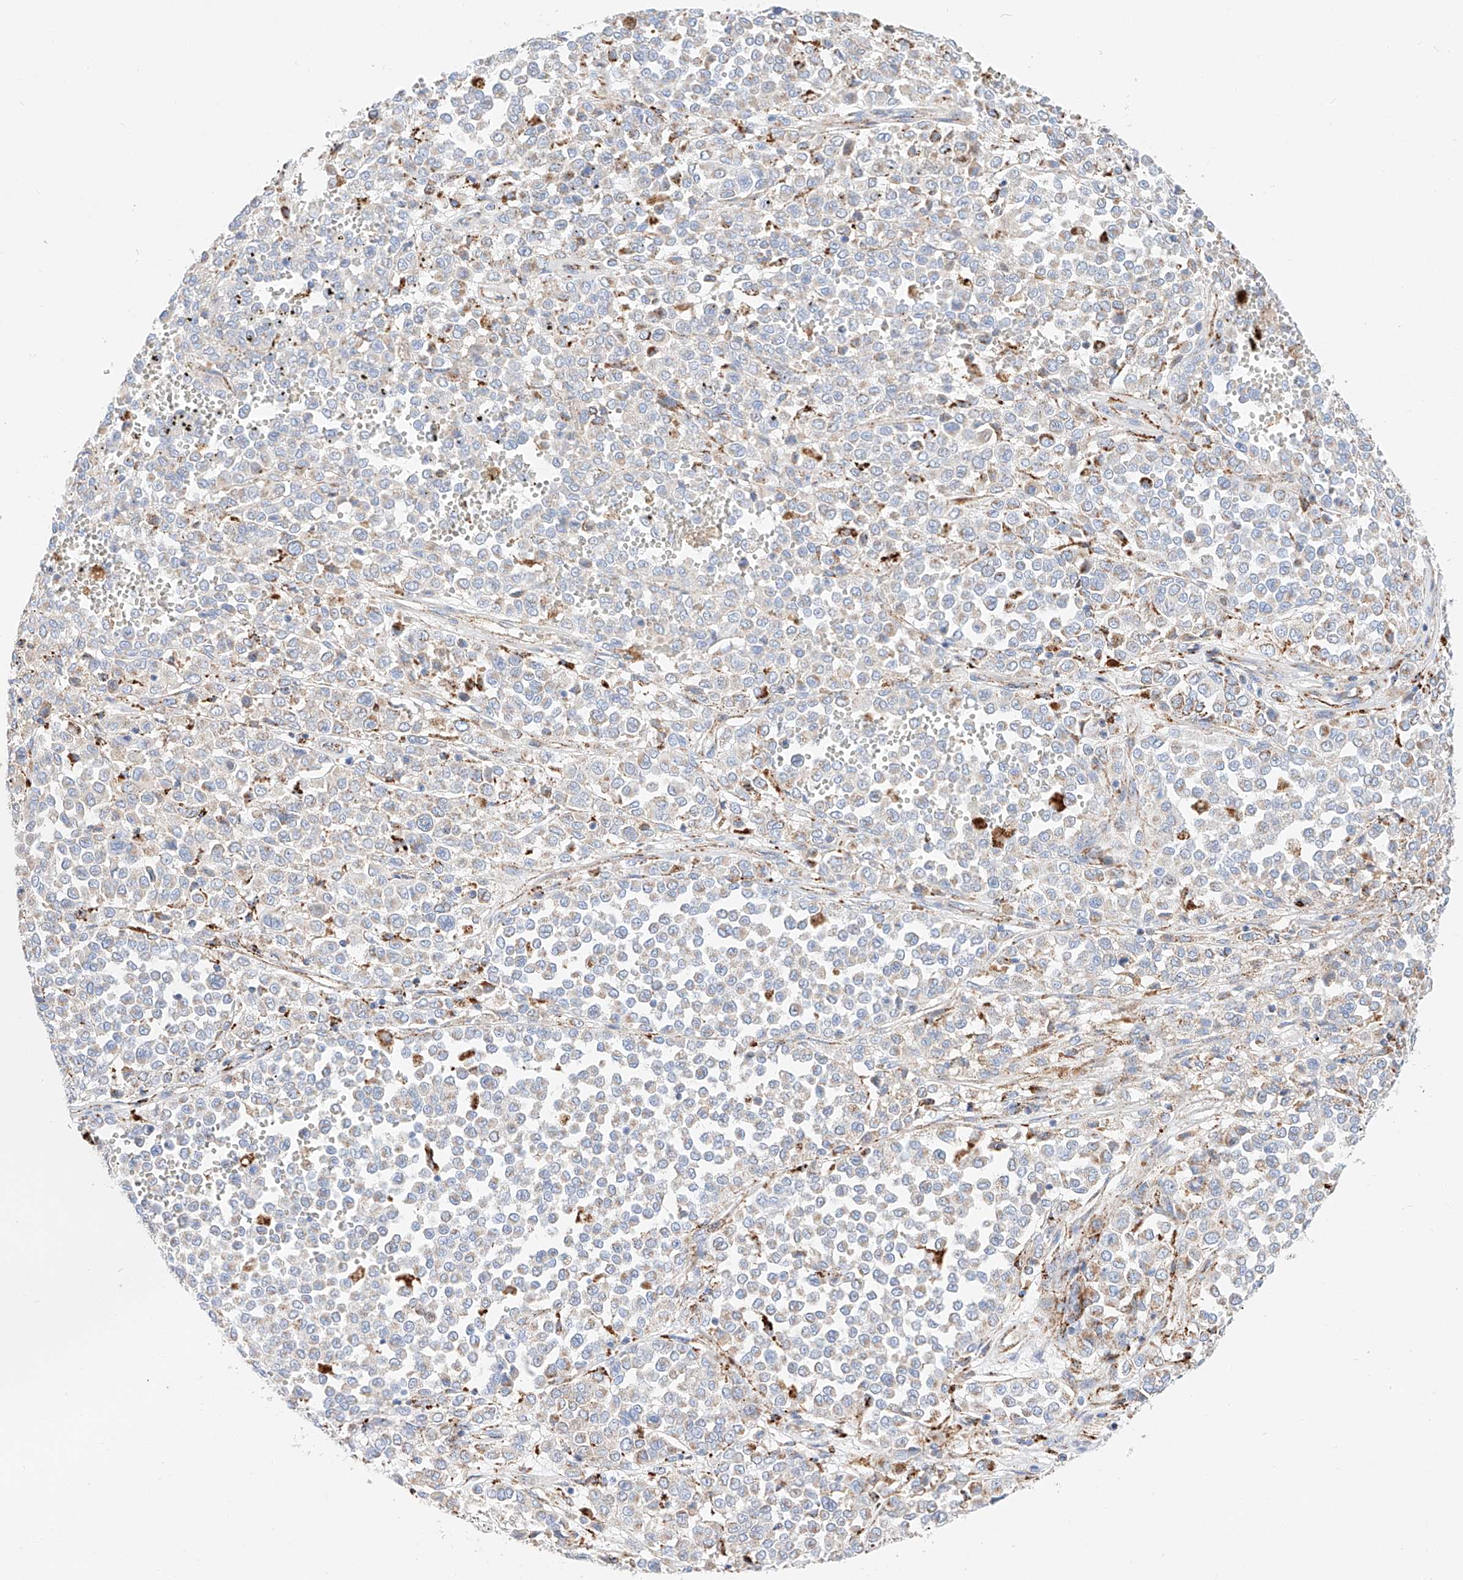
{"staining": {"intensity": "negative", "quantity": "none", "location": "none"}, "tissue": "melanoma", "cell_type": "Tumor cells", "image_type": "cancer", "snomed": [{"axis": "morphology", "description": "Malignant melanoma, Metastatic site"}, {"axis": "topography", "description": "Pancreas"}], "caption": "The immunohistochemistry (IHC) photomicrograph has no significant positivity in tumor cells of malignant melanoma (metastatic site) tissue.", "gene": "C6orf62", "patient": {"sex": "female", "age": 30}}